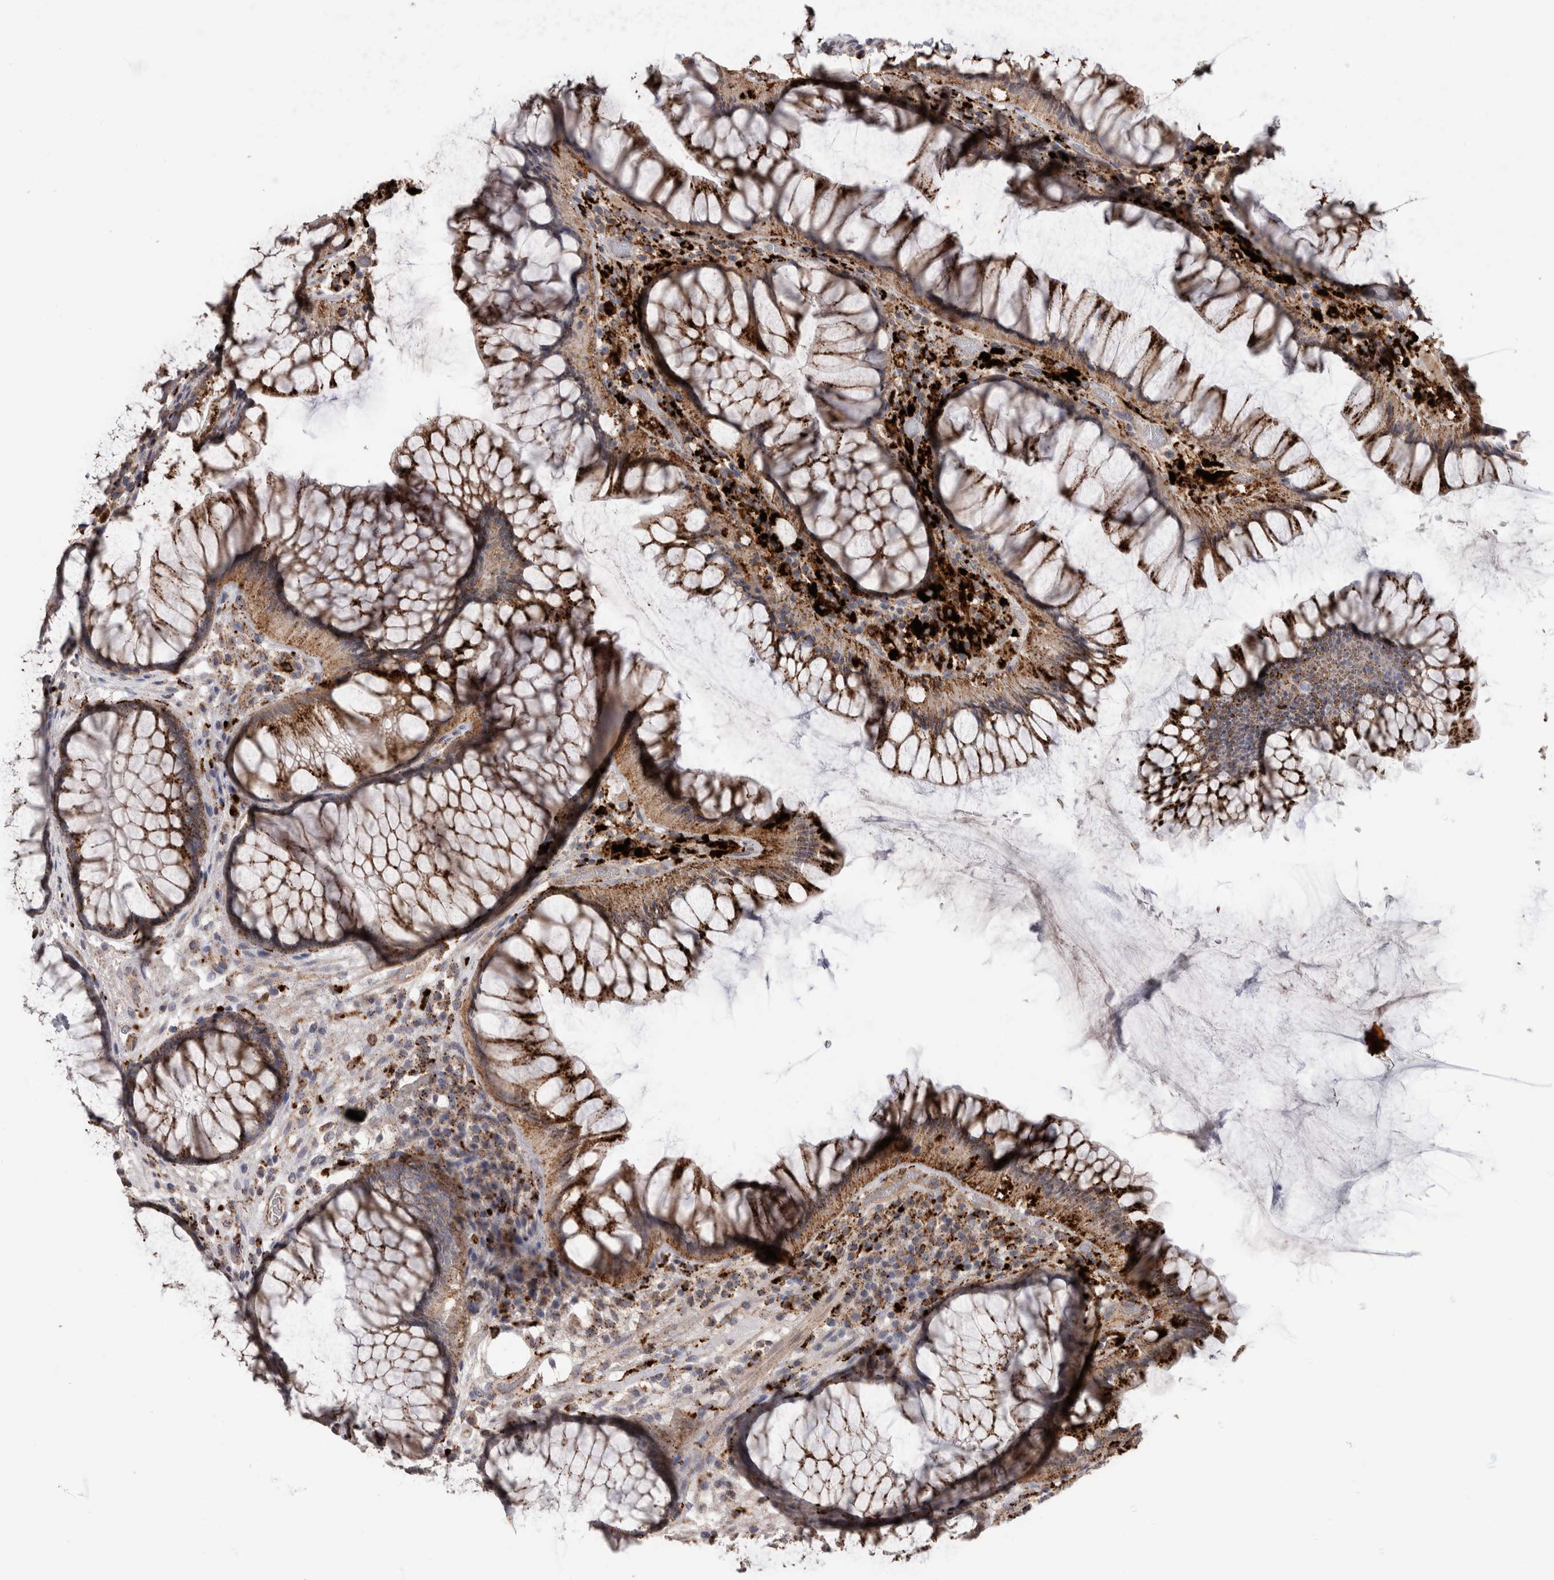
{"staining": {"intensity": "strong", "quantity": ">75%", "location": "cytoplasmic/membranous"}, "tissue": "rectum", "cell_type": "Glandular cells", "image_type": "normal", "snomed": [{"axis": "morphology", "description": "Normal tissue, NOS"}, {"axis": "topography", "description": "Rectum"}], "caption": "Rectum stained with a brown dye demonstrates strong cytoplasmic/membranous positive positivity in approximately >75% of glandular cells.", "gene": "CTSZ", "patient": {"sex": "male", "age": 51}}